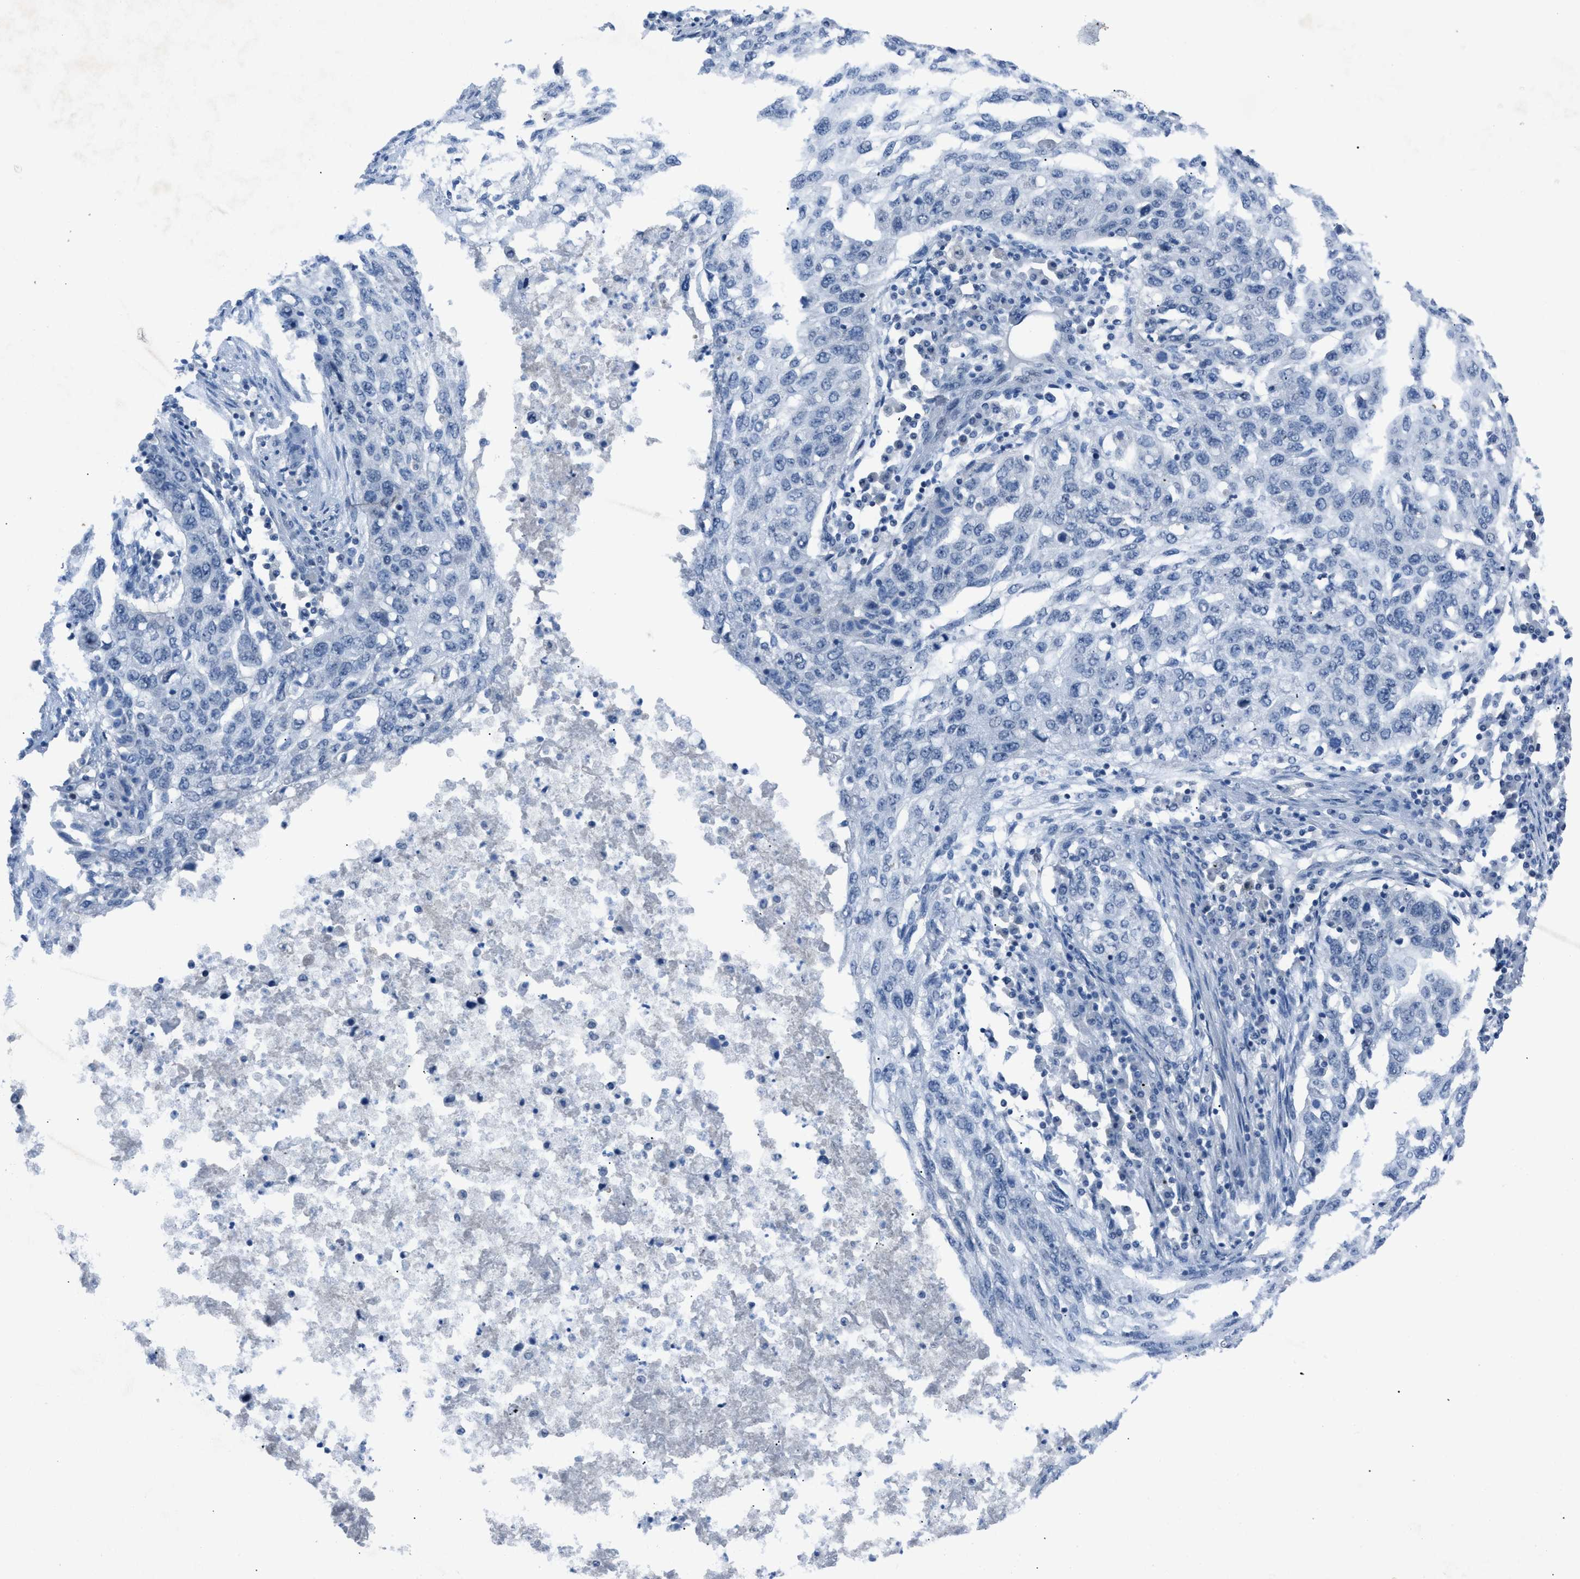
{"staining": {"intensity": "negative", "quantity": "none", "location": "none"}, "tissue": "lung cancer", "cell_type": "Tumor cells", "image_type": "cancer", "snomed": [{"axis": "morphology", "description": "Squamous cell carcinoma, NOS"}, {"axis": "topography", "description": "Lung"}], "caption": "Lung squamous cell carcinoma was stained to show a protein in brown. There is no significant expression in tumor cells. The staining is performed using DAB brown chromogen with nuclei counter-stained in using hematoxylin.", "gene": "ANAPC11", "patient": {"sex": "female", "age": 63}}